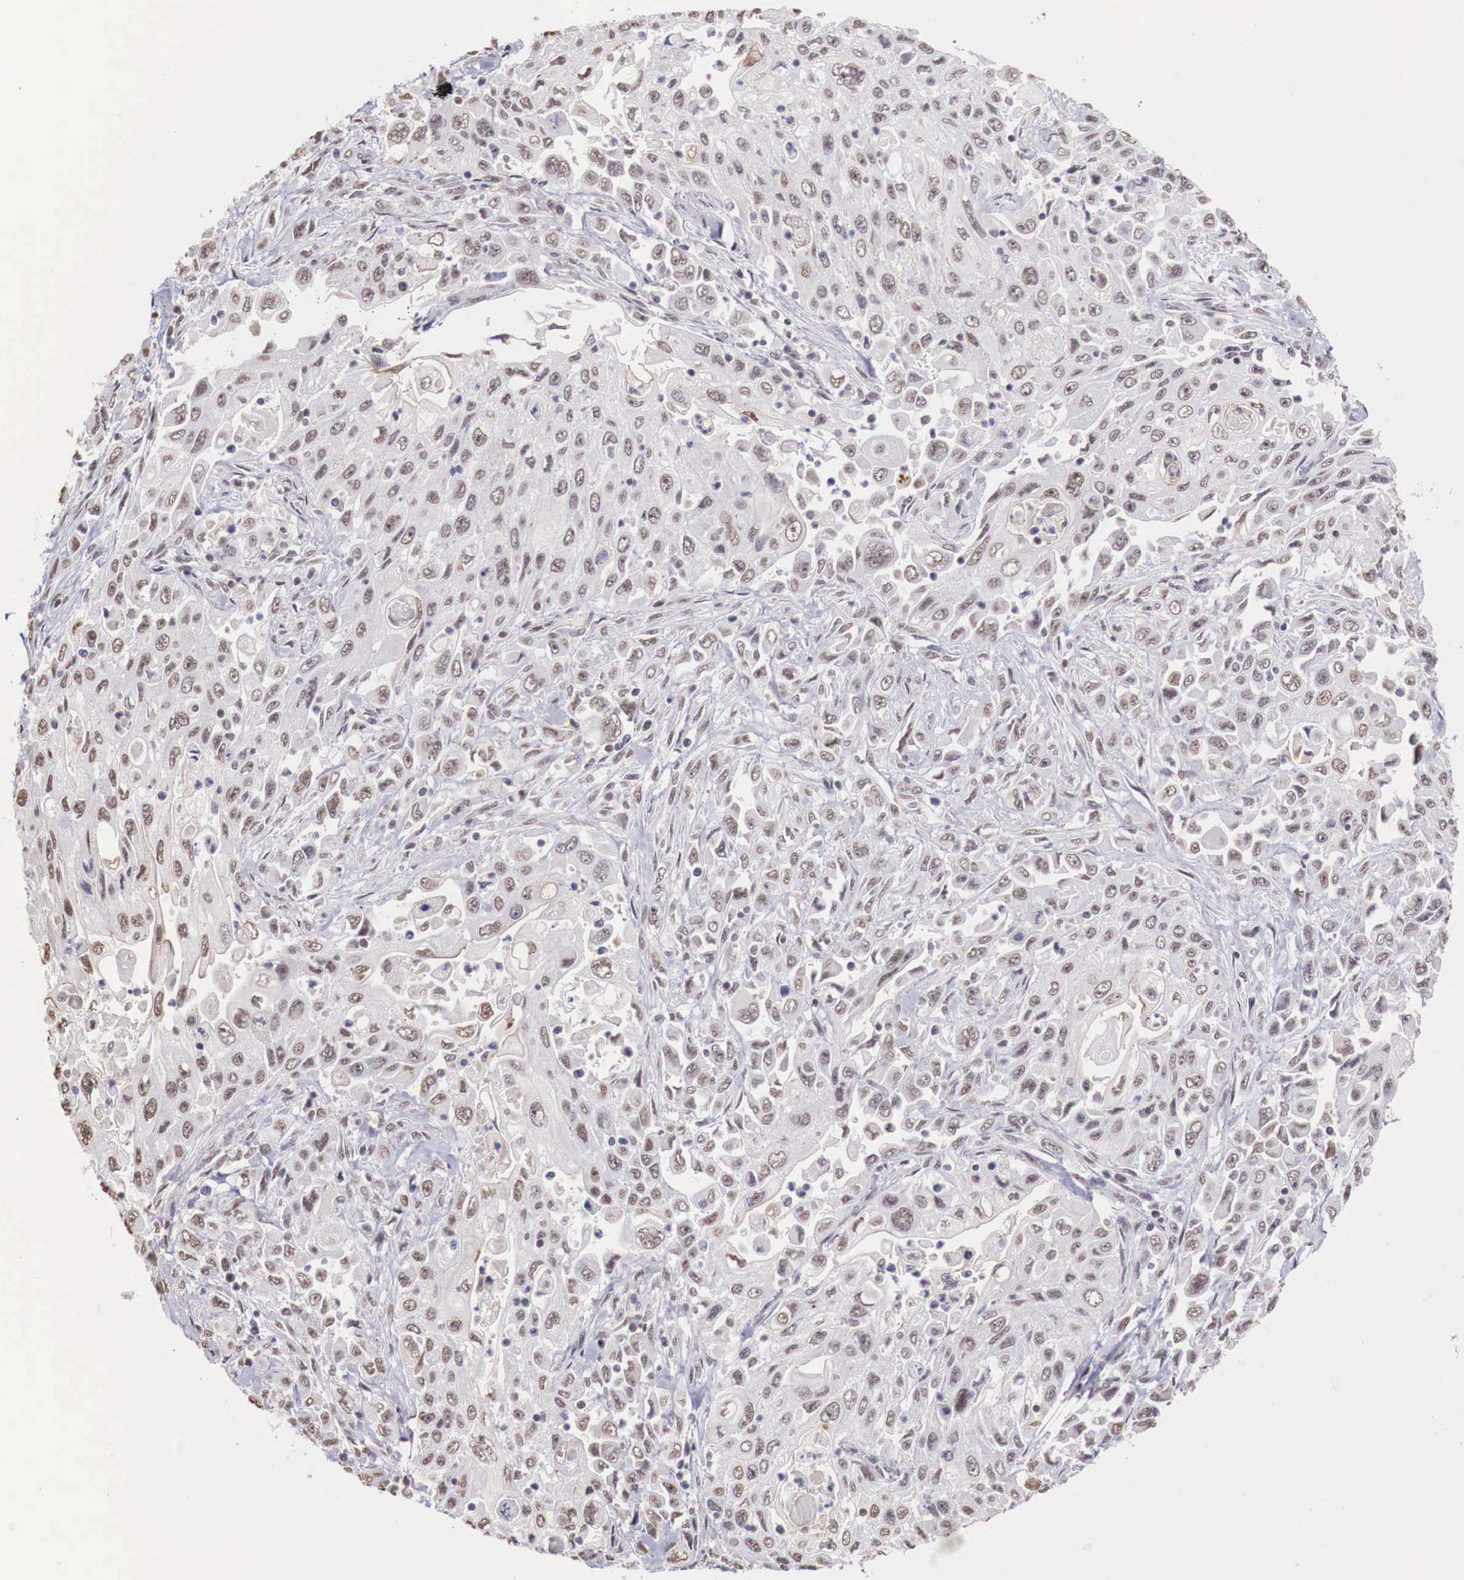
{"staining": {"intensity": "weak", "quantity": "25%-75%", "location": "nuclear"}, "tissue": "pancreatic cancer", "cell_type": "Tumor cells", "image_type": "cancer", "snomed": [{"axis": "morphology", "description": "Adenocarcinoma, NOS"}, {"axis": "topography", "description": "Pancreas"}], "caption": "A brown stain labels weak nuclear expression of a protein in pancreatic cancer tumor cells.", "gene": "FOXP2", "patient": {"sex": "male", "age": 70}}